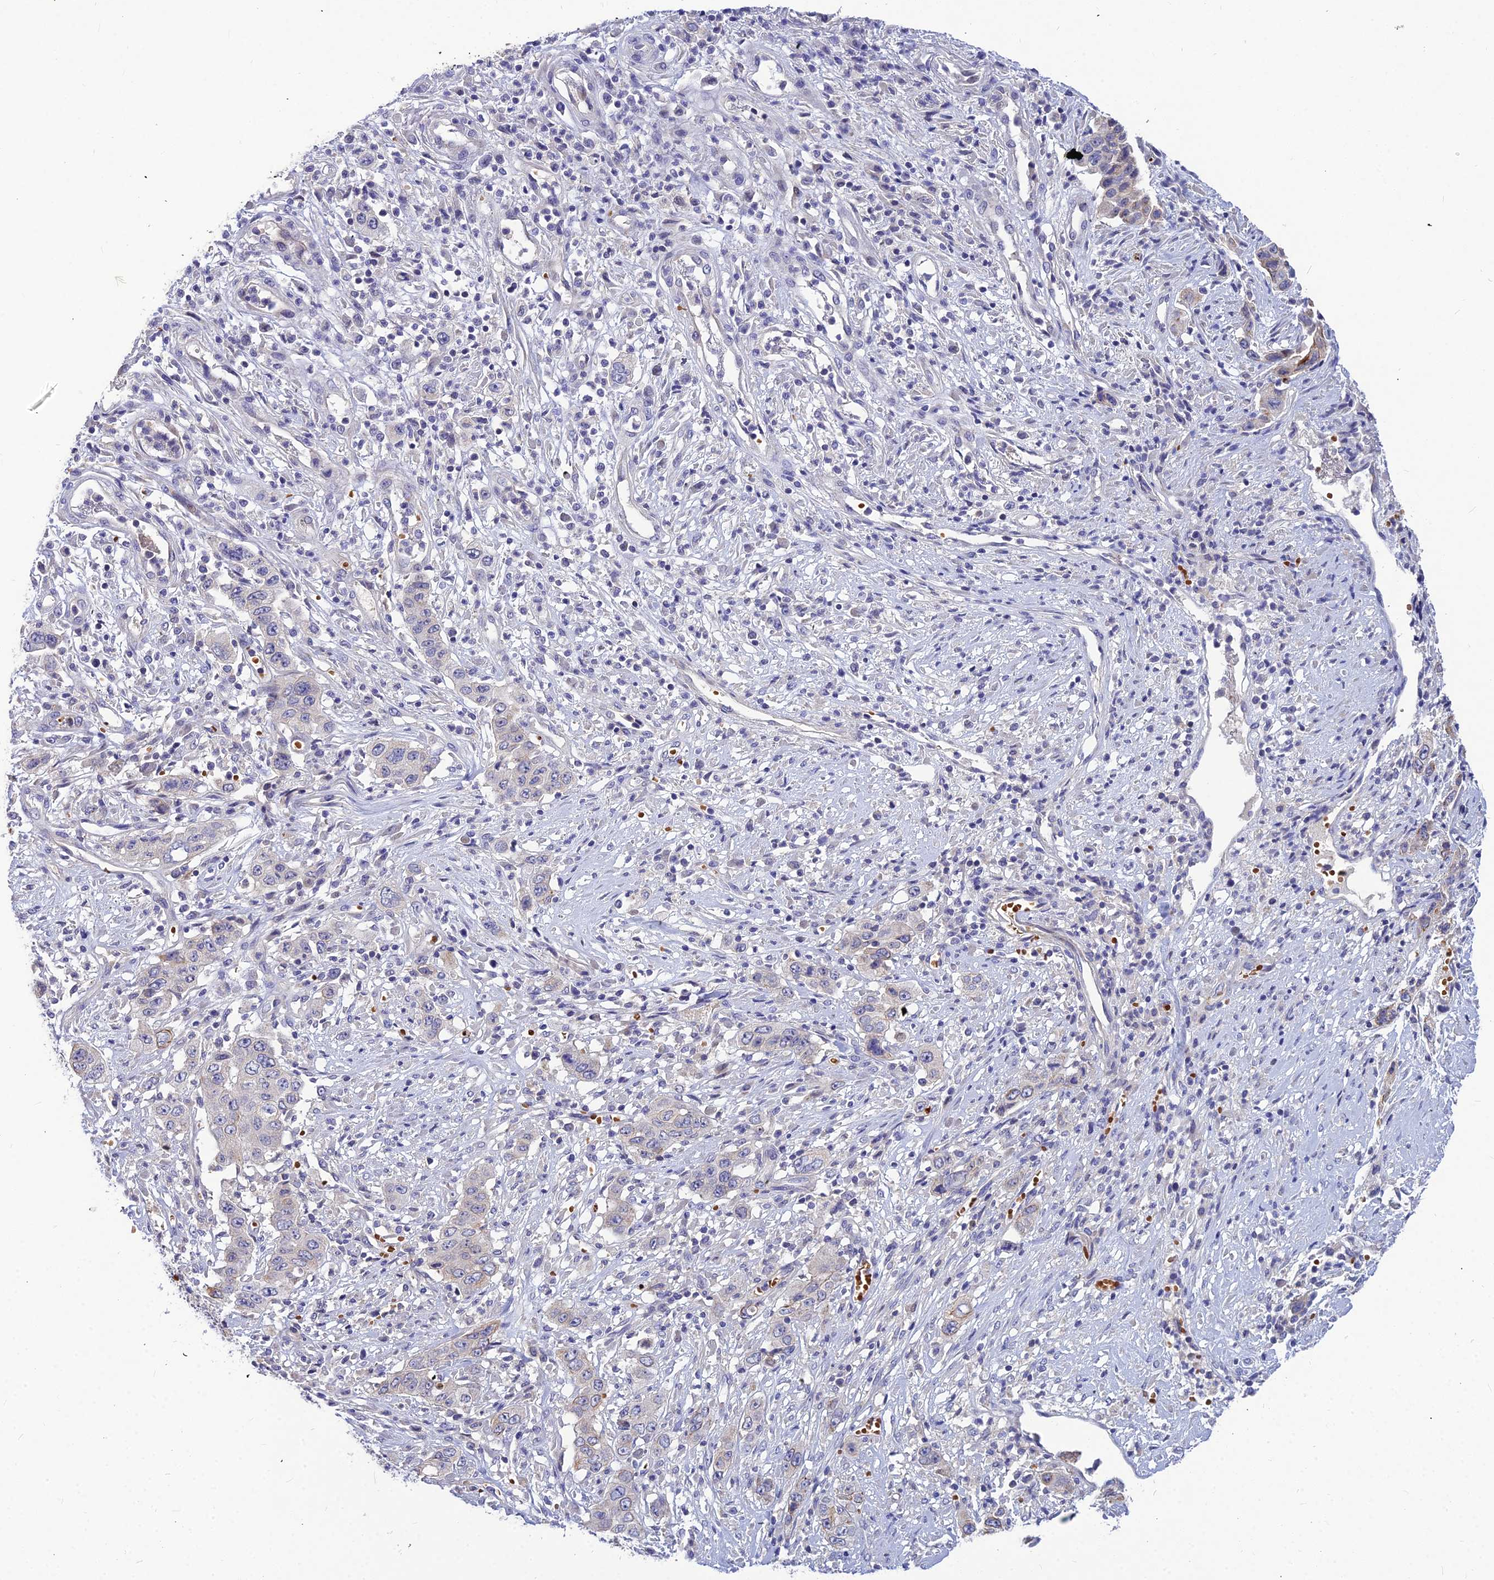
{"staining": {"intensity": "moderate", "quantity": "<25%", "location": "cytoplasmic/membranous"}, "tissue": "stomach cancer", "cell_type": "Tumor cells", "image_type": "cancer", "snomed": [{"axis": "morphology", "description": "Adenocarcinoma, NOS"}, {"axis": "topography", "description": "Stomach, upper"}], "caption": "A histopathology image of stomach cancer stained for a protein displays moderate cytoplasmic/membranous brown staining in tumor cells.", "gene": "DMRTA1", "patient": {"sex": "male", "age": 62}}